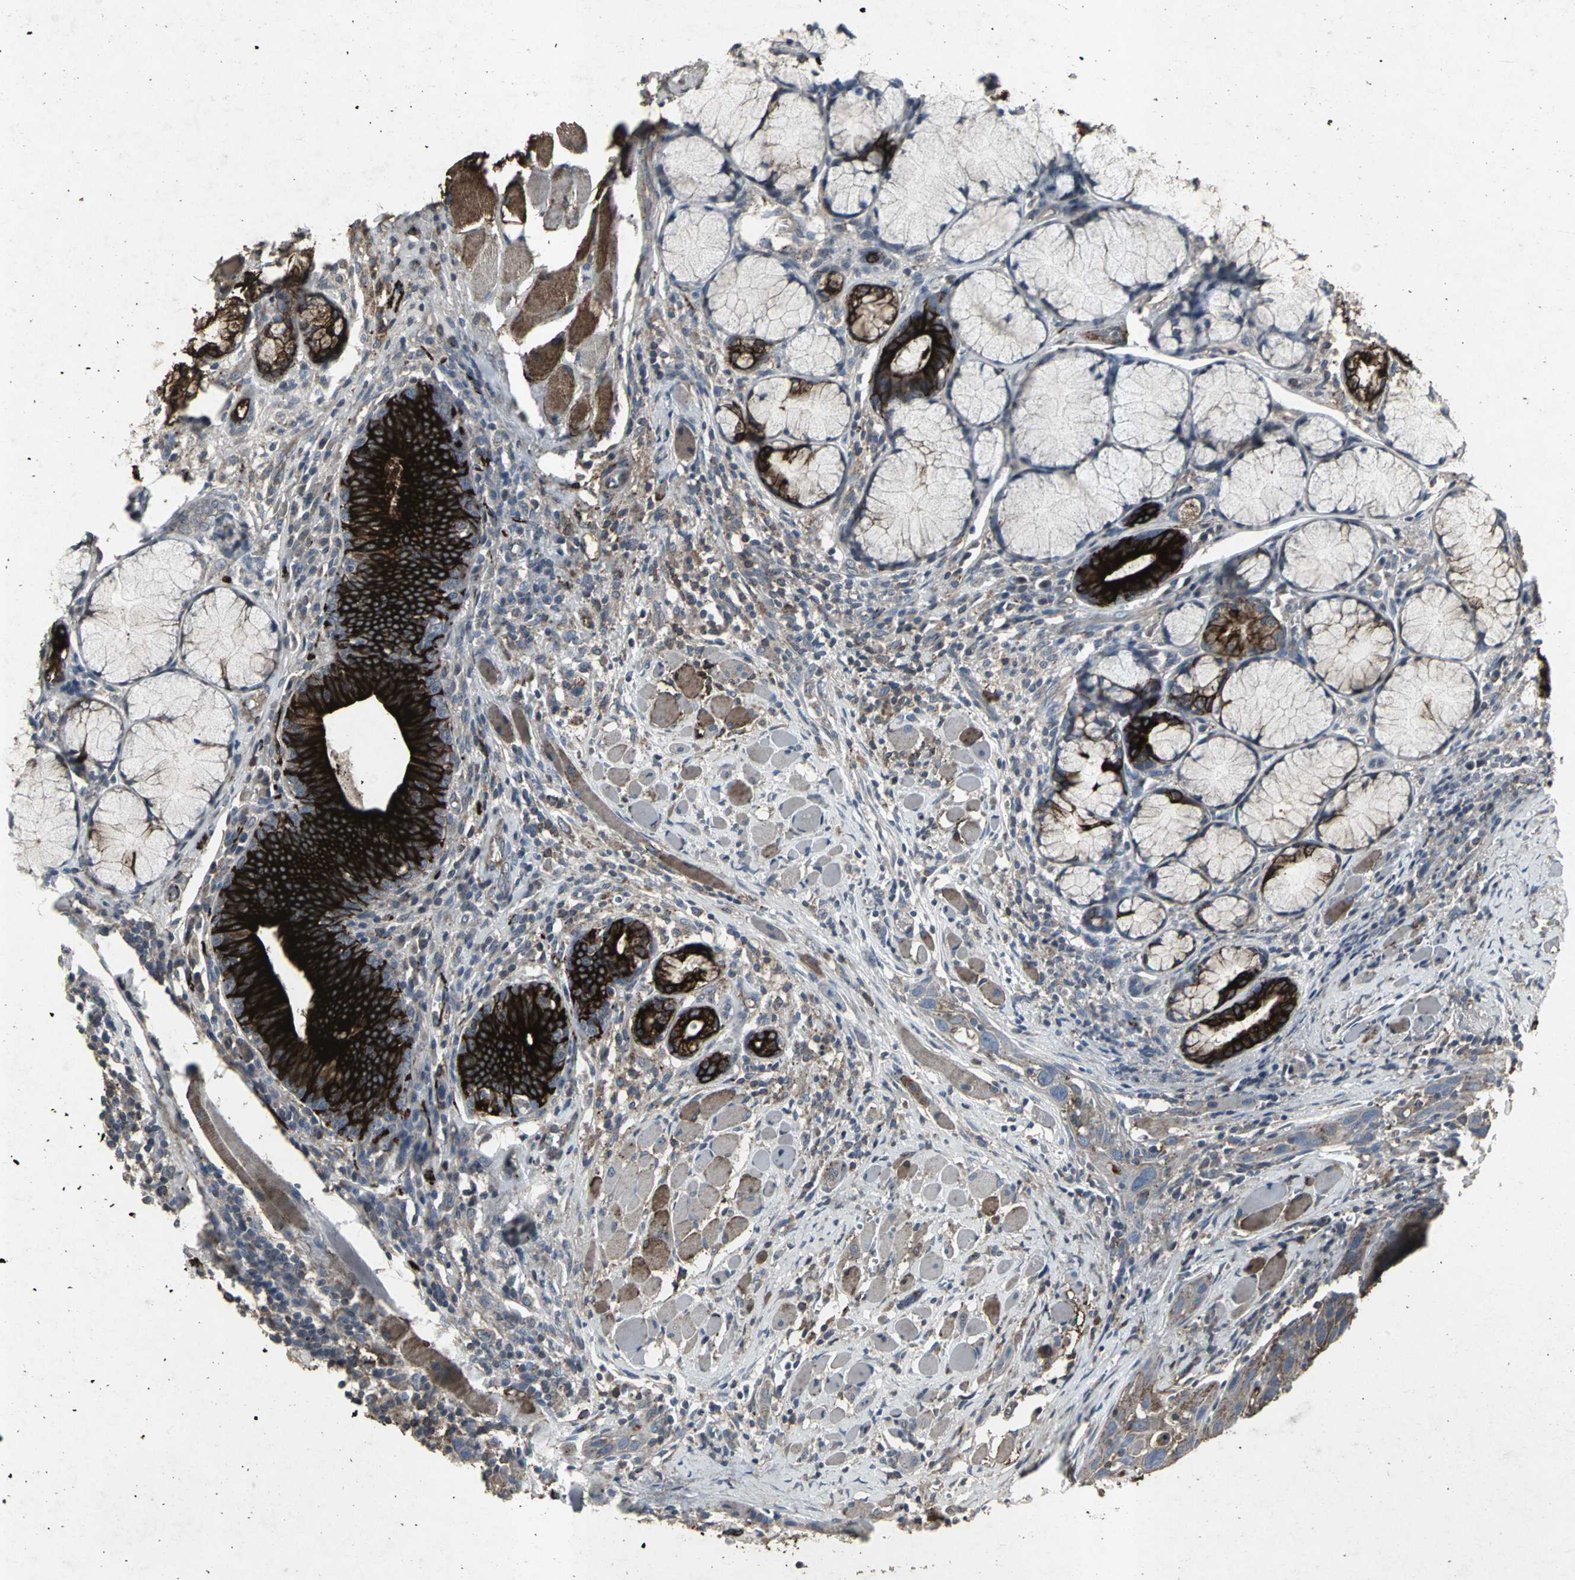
{"staining": {"intensity": "weak", "quantity": ">75%", "location": "cytoplasmic/membranous"}, "tissue": "head and neck cancer", "cell_type": "Tumor cells", "image_type": "cancer", "snomed": [{"axis": "morphology", "description": "Squamous cell carcinoma, NOS"}, {"axis": "topography", "description": "Oral tissue"}, {"axis": "topography", "description": "Head-Neck"}], "caption": "There is low levels of weak cytoplasmic/membranous staining in tumor cells of head and neck cancer (squamous cell carcinoma), as demonstrated by immunohistochemical staining (brown color).", "gene": "CCR9", "patient": {"sex": "female", "age": 50}}